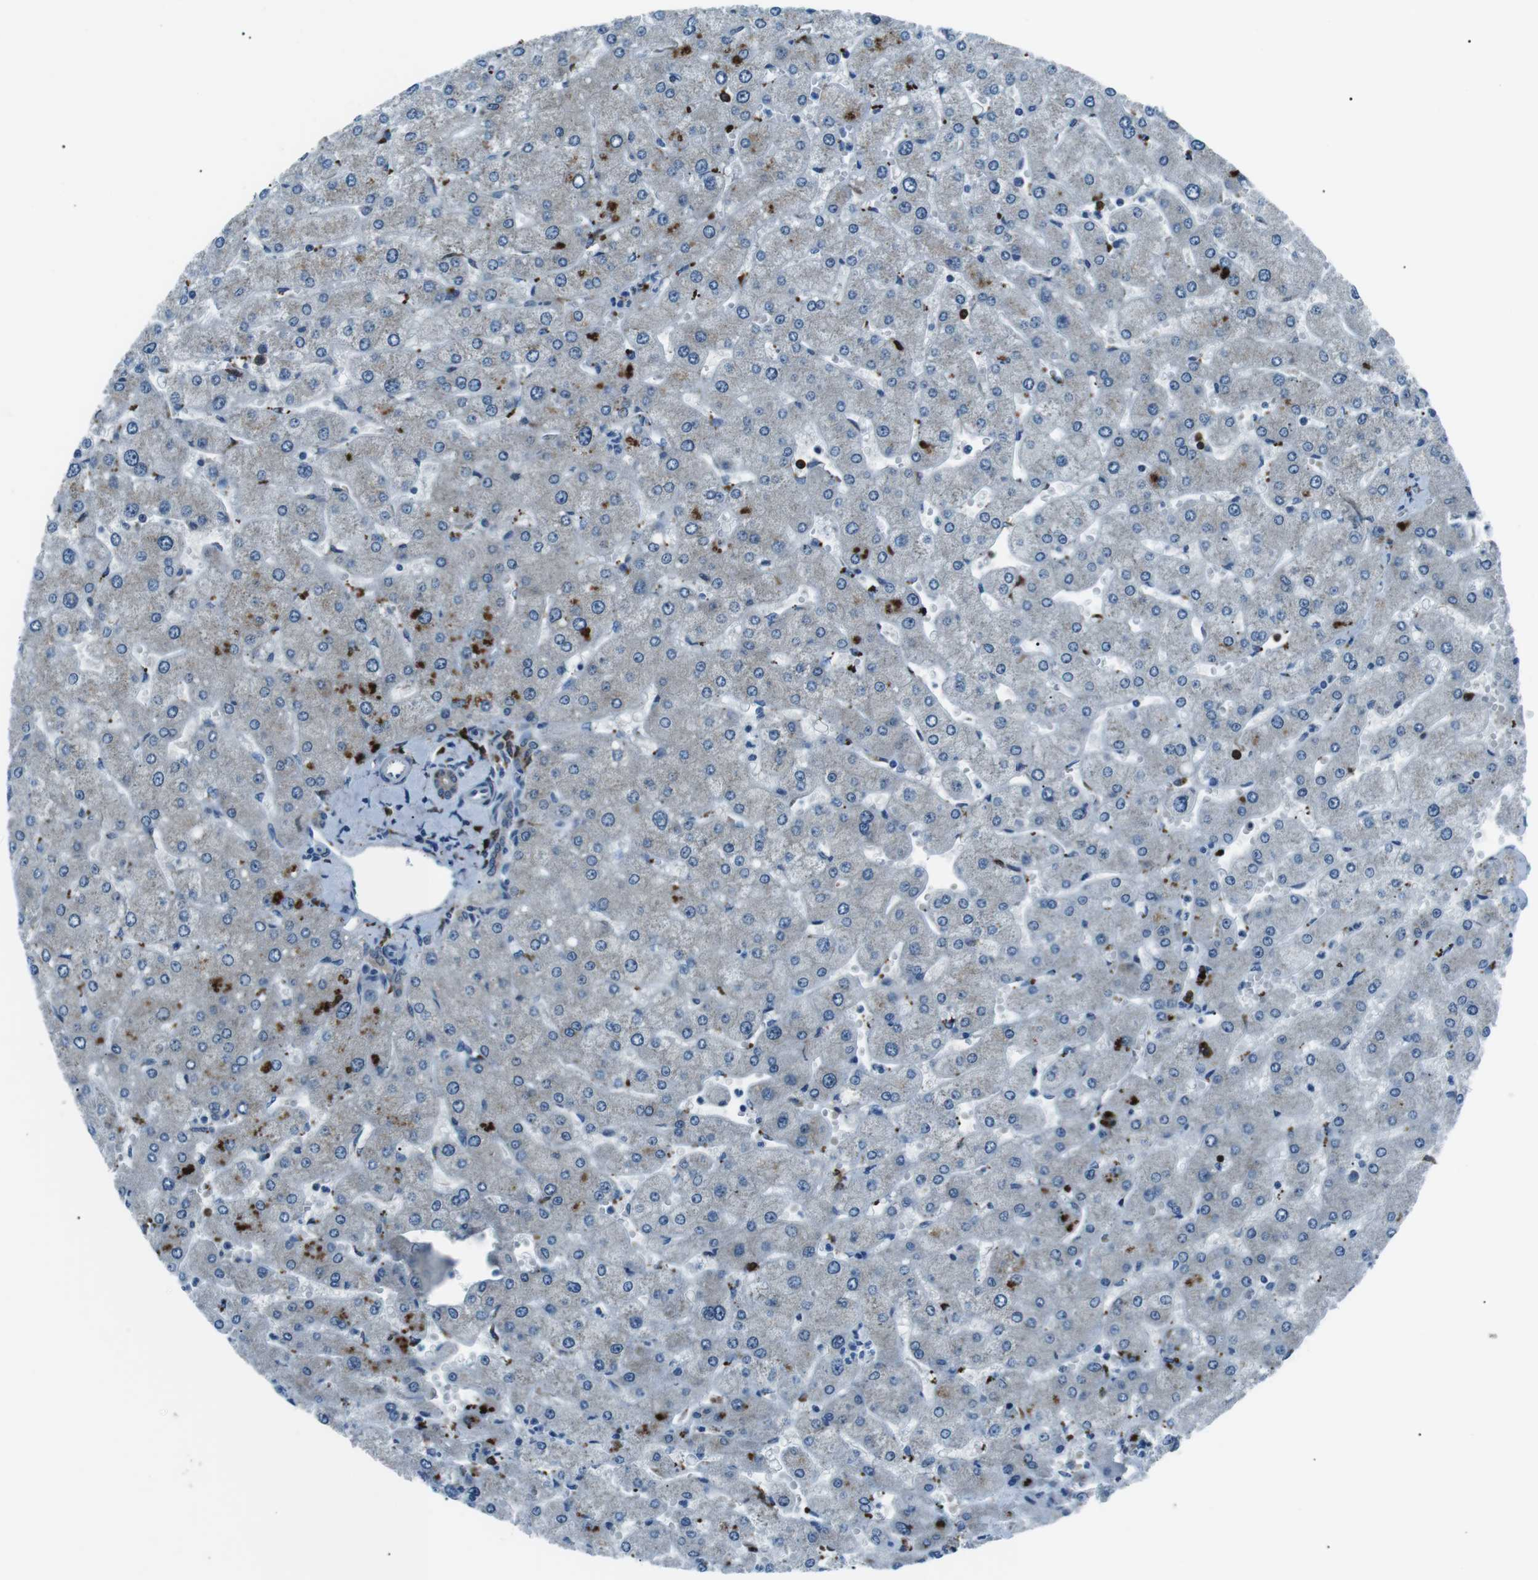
{"staining": {"intensity": "weak", "quantity": ">75%", "location": "cytoplasmic/membranous"}, "tissue": "liver", "cell_type": "Cholangiocytes", "image_type": "normal", "snomed": [{"axis": "morphology", "description": "Normal tissue, NOS"}, {"axis": "topography", "description": "Liver"}], "caption": "High-magnification brightfield microscopy of benign liver stained with DAB (3,3'-diaminobenzidine) (brown) and counterstained with hematoxylin (blue). cholangiocytes exhibit weak cytoplasmic/membranous positivity is seen in about>75% of cells.", "gene": "BLNK", "patient": {"sex": "male", "age": 55}}